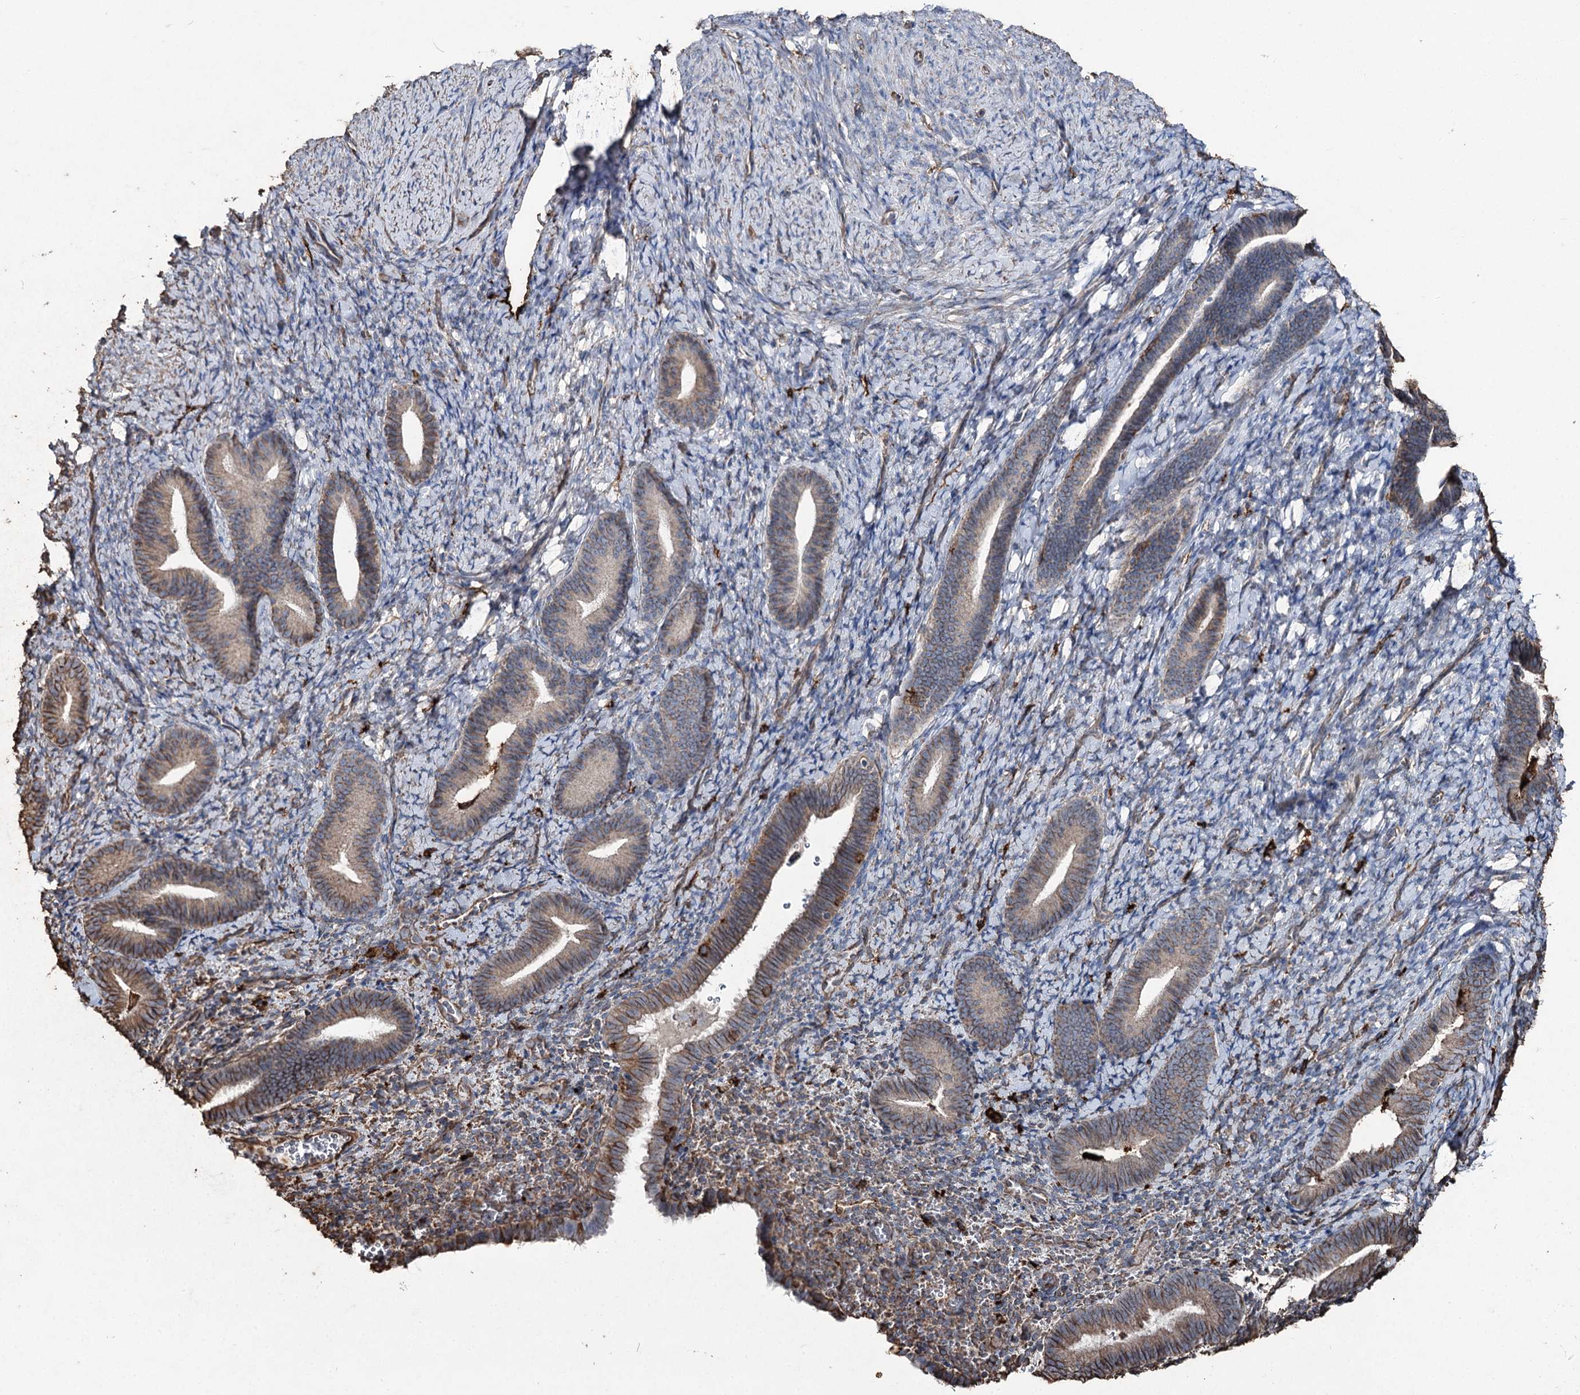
{"staining": {"intensity": "negative", "quantity": "none", "location": "none"}, "tissue": "endometrium", "cell_type": "Cells in endometrial stroma", "image_type": "normal", "snomed": [{"axis": "morphology", "description": "Normal tissue, NOS"}, {"axis": "topography", "description": "Endometrium"}], "caption": "Immunohistochemistry histopathology image of normal human endometrium stained for a protein (brown), which demonstrates no expression in cells in endometrial stroma.", "gene": "CLEC4M", "patient": {"sex": "female", "age": 65}}